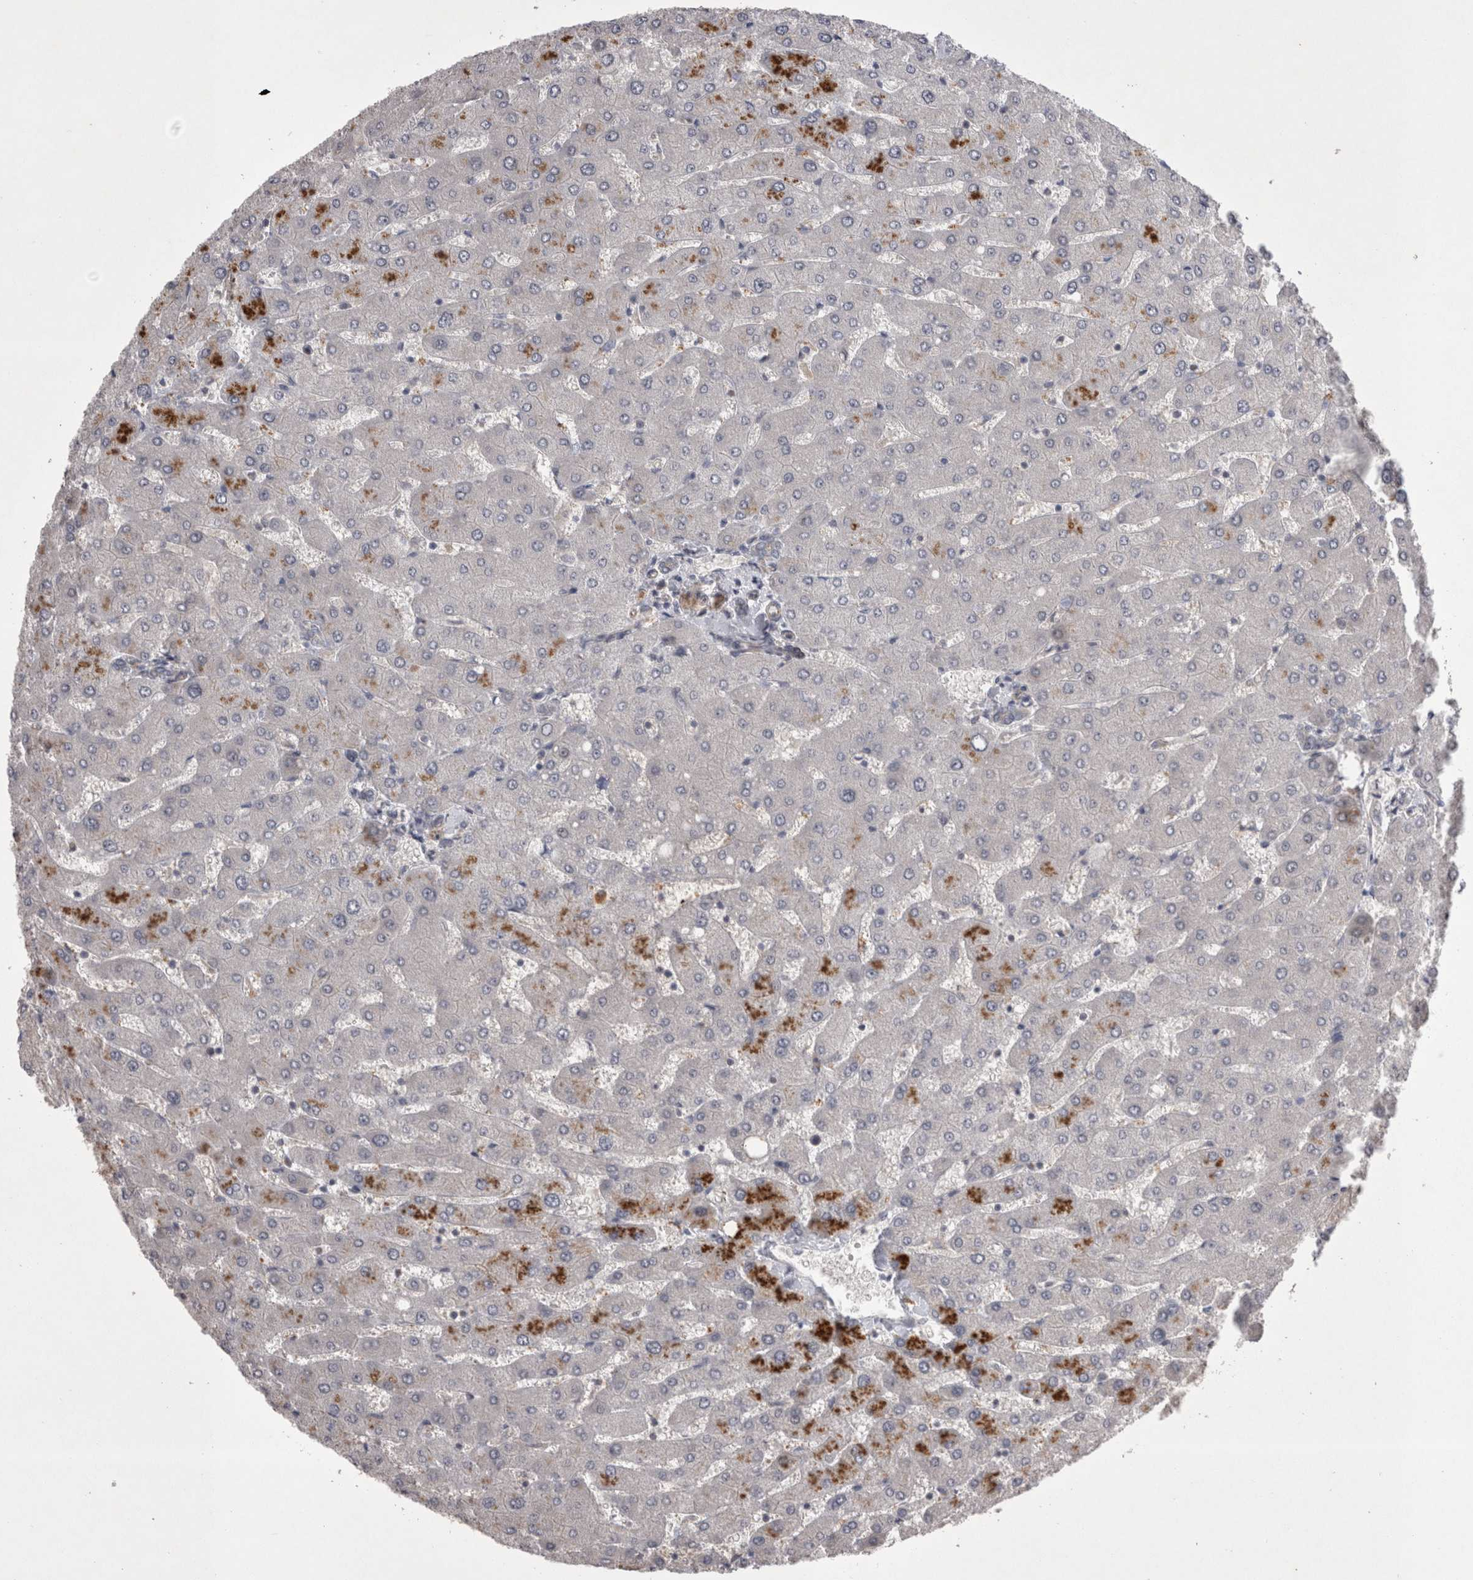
{"staining": {"intensity": "negative", "quantity": "none", "location": "none"}, "tissue": "liver", "cell_type": "Cholangiocytes", "image_type": "normal", "snomed": [{"axis": "morphology", "description": "Normal tissue, NOS"}, {"axis": "topography", "description": "Liver"}], "caption": "DAB (3,3'-diaminobenzidine) immunohistochemical staining of benign liver exhibits no significant staining in cholangiocytes.", "gene": "TSPOAP1", "patient": {"sex": "male", "age": 55}}